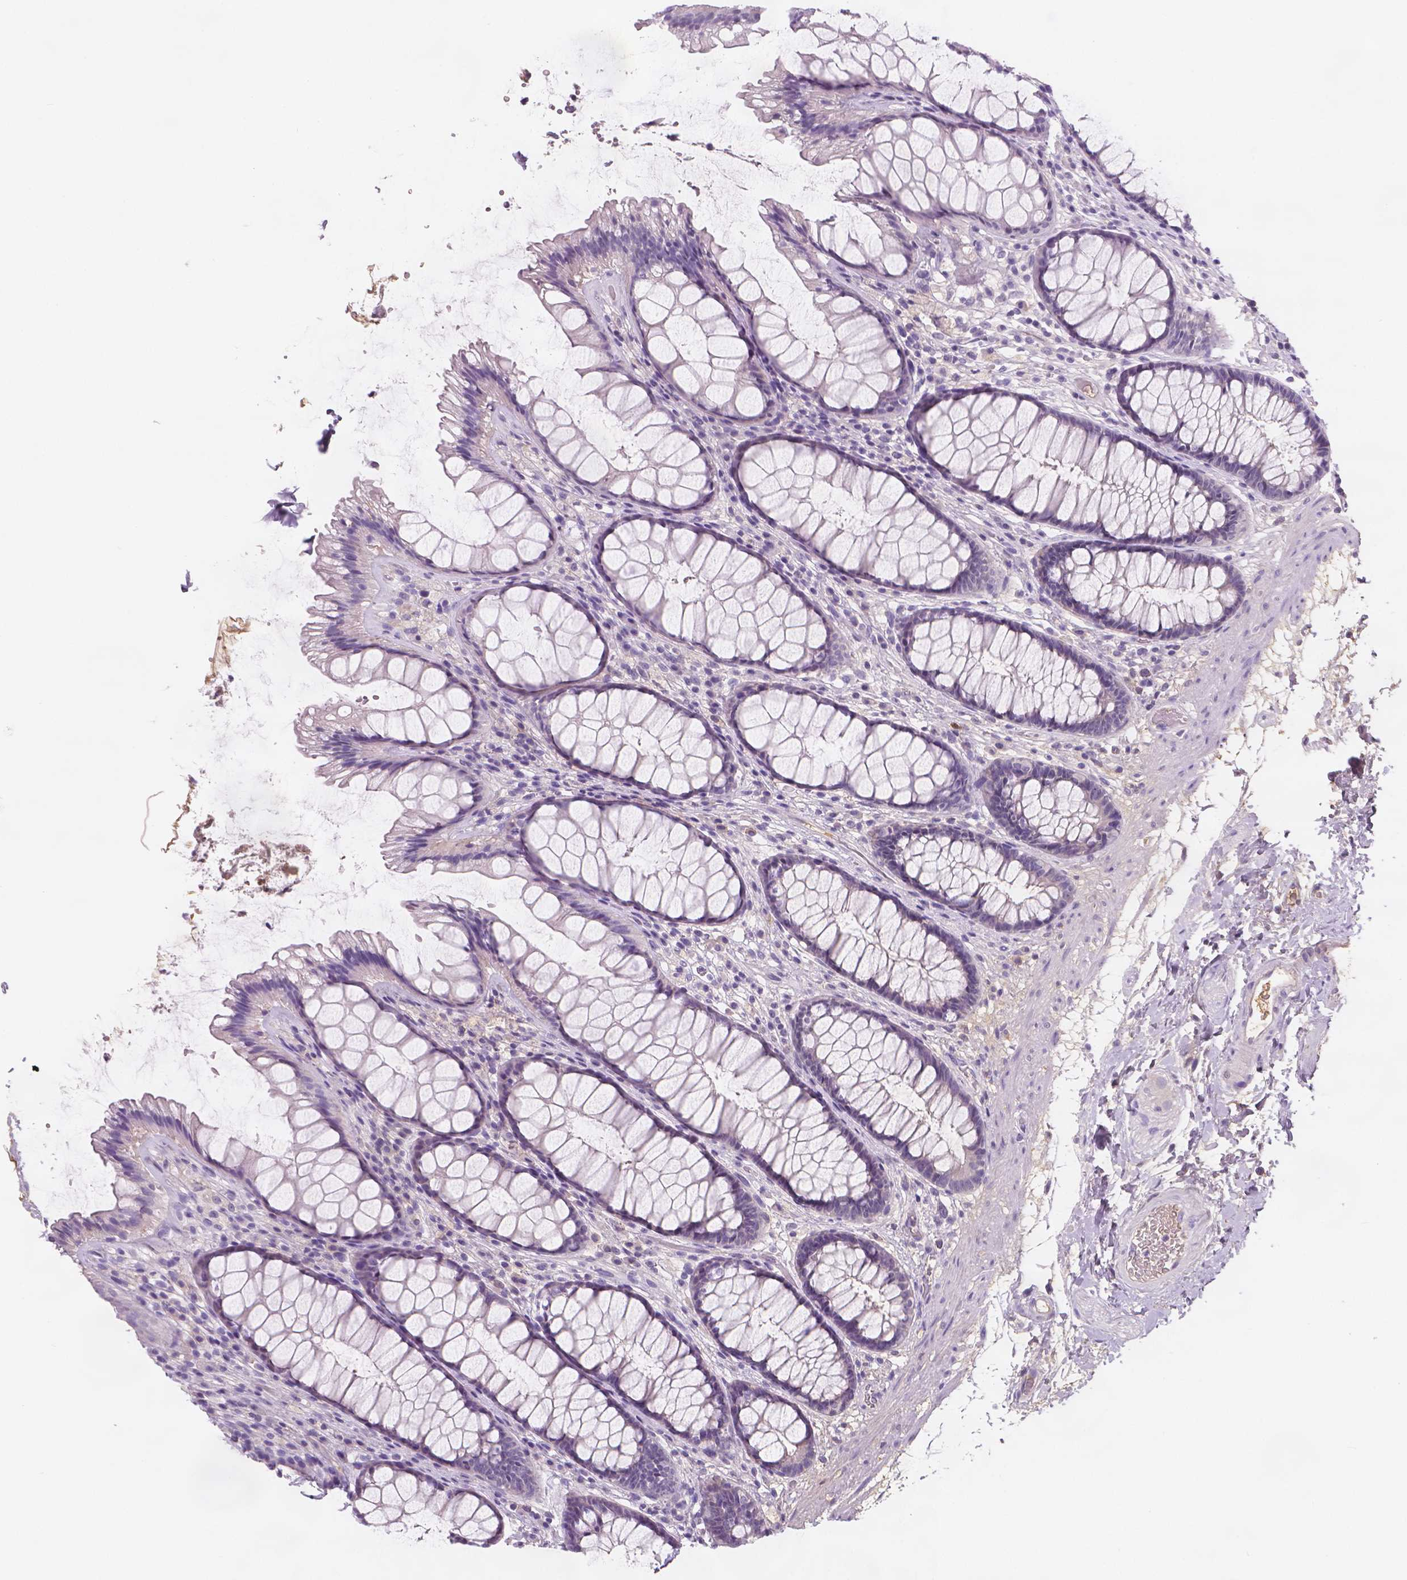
{"staining": {"intensity": "negative", "quantity": "none", "location": "none"}, "tissue": "rectum", "cell_type": "Glandular cells", "image_type": "normal", "snomed": [{"axis": "morphology", "description": "Normal tissue, NOS"}, {"axis": "topography", "description": "Rectum"}], "caption": "Photomicrograph shows no protein staining in glandular cells of unremarkable rectum. (DAB (3,3'-diaminobenzidine) immunohistochemistry visualized using brightfield microscopy, high magnification).", "gene": "APOA4", "patient": {"sex": "male", "age": 72}}